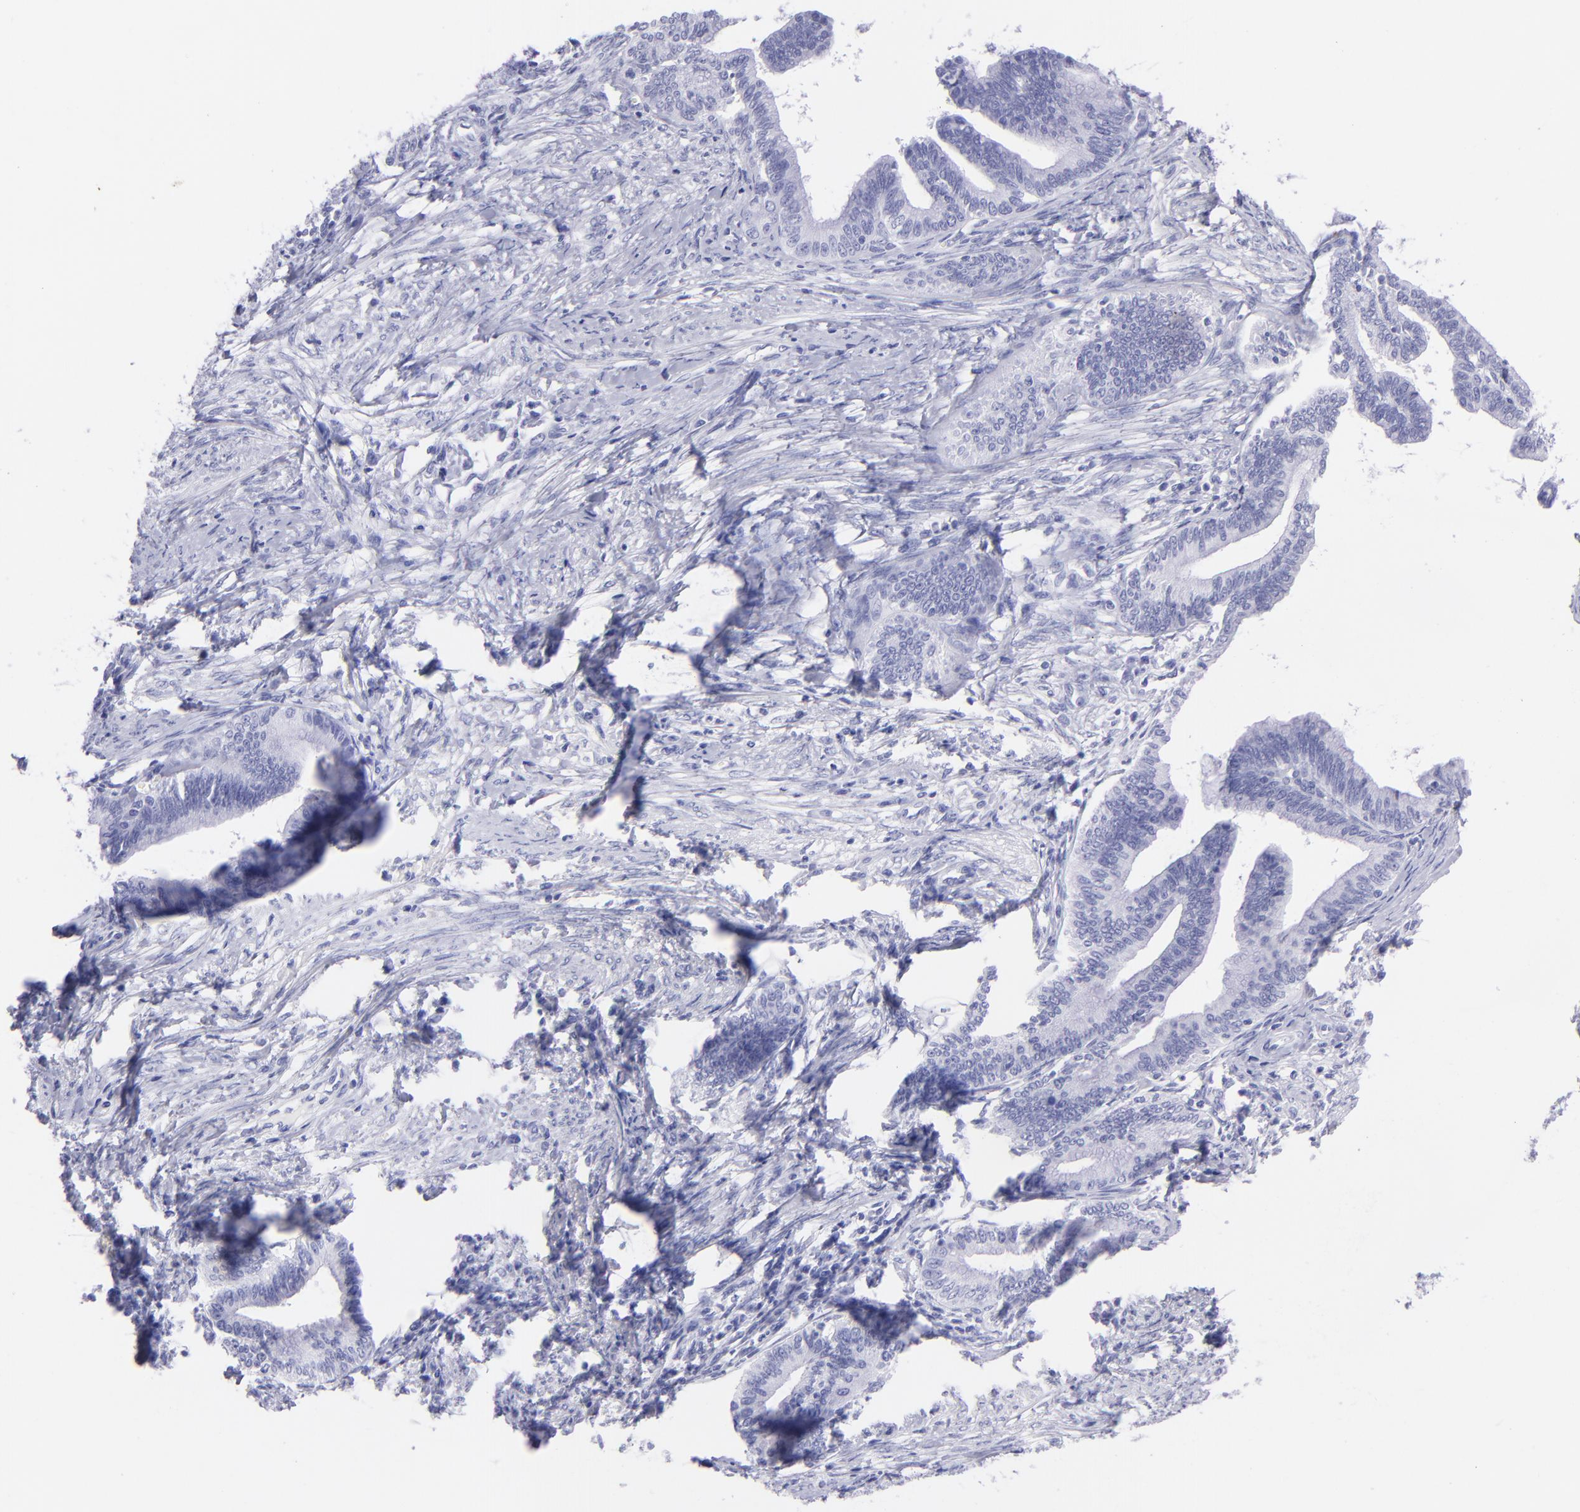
{"staining": {"intensity": "negative", "quantity": "none", "location": "none"}, "tissue": "cervical cancer", "cell_type": "Tumor cells", "image_type": "cancer", "snomed": [{"axis": "morphology", "description": "Adenocarcinoma, NOS"}, {"axis": "topography", "description": "Cervix"}], "caption": "IHC of cervical cancer (adenocarcinoma) demonstrates no staining in tumor cells.", "gene": "PIP", "patient": {"sex": "female", "age": 36}}